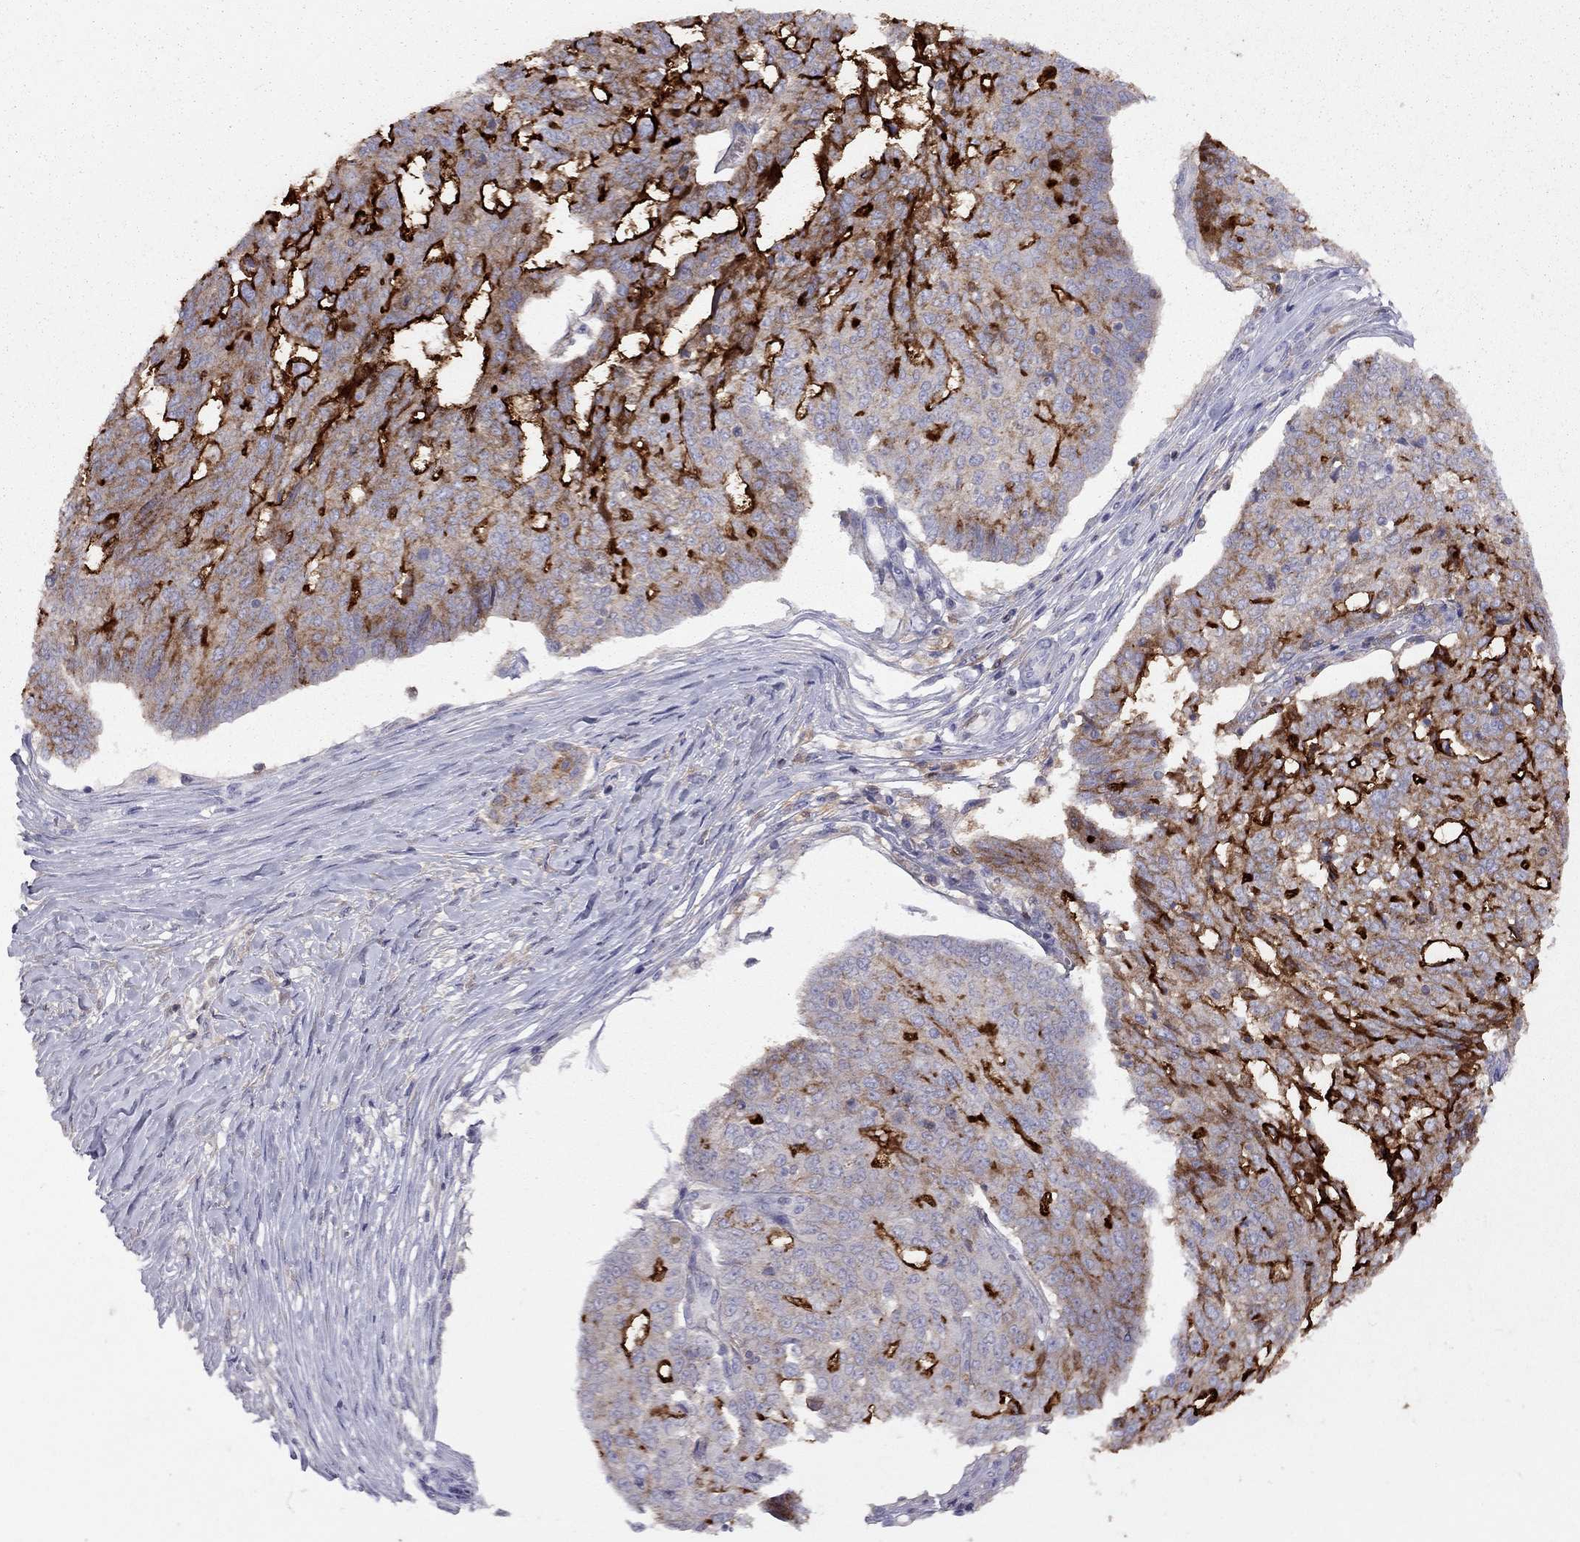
{"staining": {"intensity": "strong", "quantity": "25%-75%", "location": "cytoplasmic/membranous"}, "tissue": "ovarian cancer", "cell_type": "Tumor cells", "image_type": "cancer", "snomed": [{"axis": "morphology", "description": "Cystadenocarcinoma, serous, NOS"}, {"axis": "topography", "description": "Ovary"}], "caption": "Brown immunohistochemical staining in ovarian serous cystadenocarcinoma shows strong cytoplasmic/membranous expression in about 25%-75% of tumor cells.", "gene": "MUC16", "patient": {"sex": "female", "age": 67}}